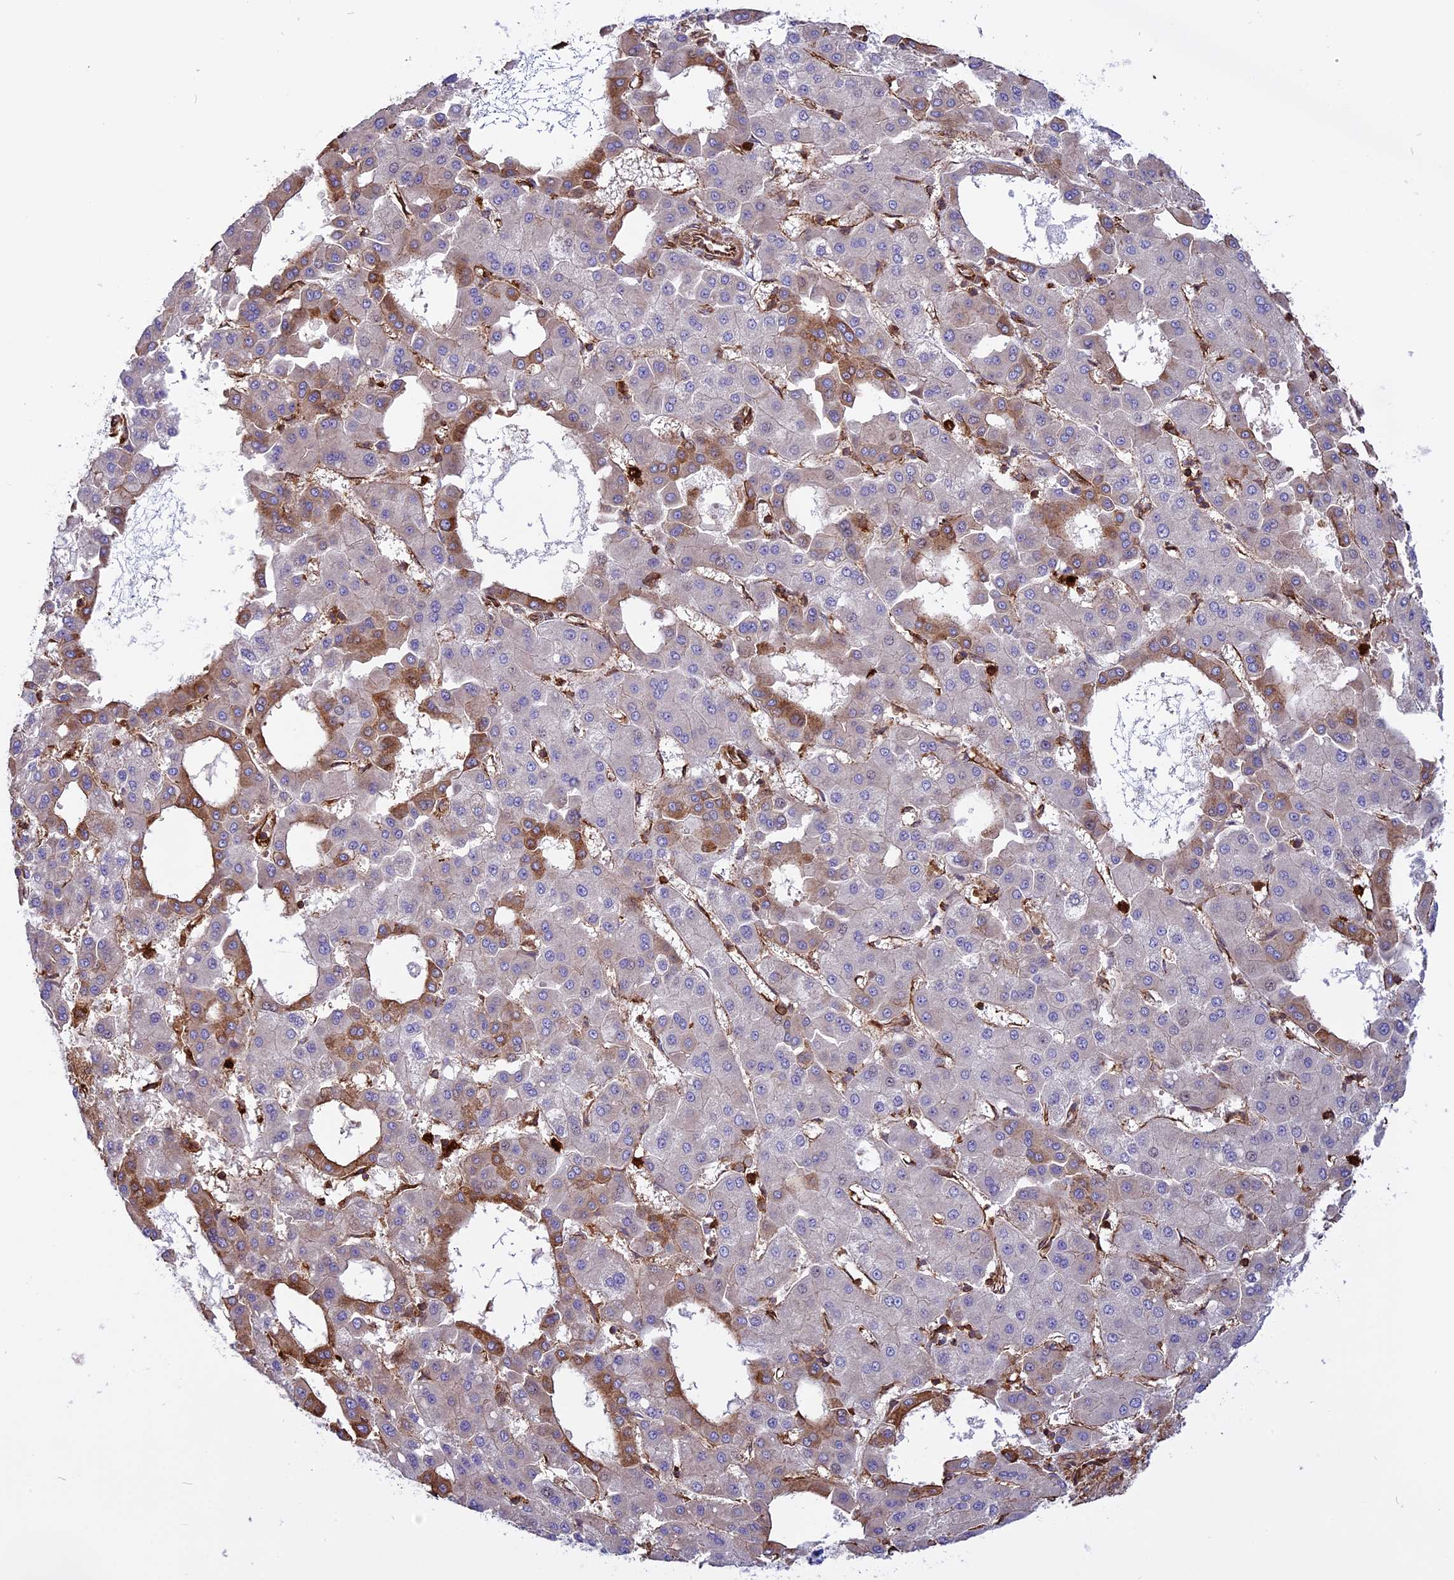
{"staining": {"intensity": "weak", "quantity": "<25%", "location": "cytoplasmic/membranous"}, "tissue": "liver cancer", "cell_type": "Tumor cells", "image_type": "cancer", "snomed": [{"axis": "morphology", "description": "Carcinoma, Hepatocellular, NOS"}, {"axis": "topography", "description": "Liver"}], "caption": "DAB (3,3'-diaminobenzidine) immunohistochemical staining of human liver cancer demonstrates no significant staining in tumor cells.", "gene": "CD99L2", "patient": {"sex": "male", "age": 47}}